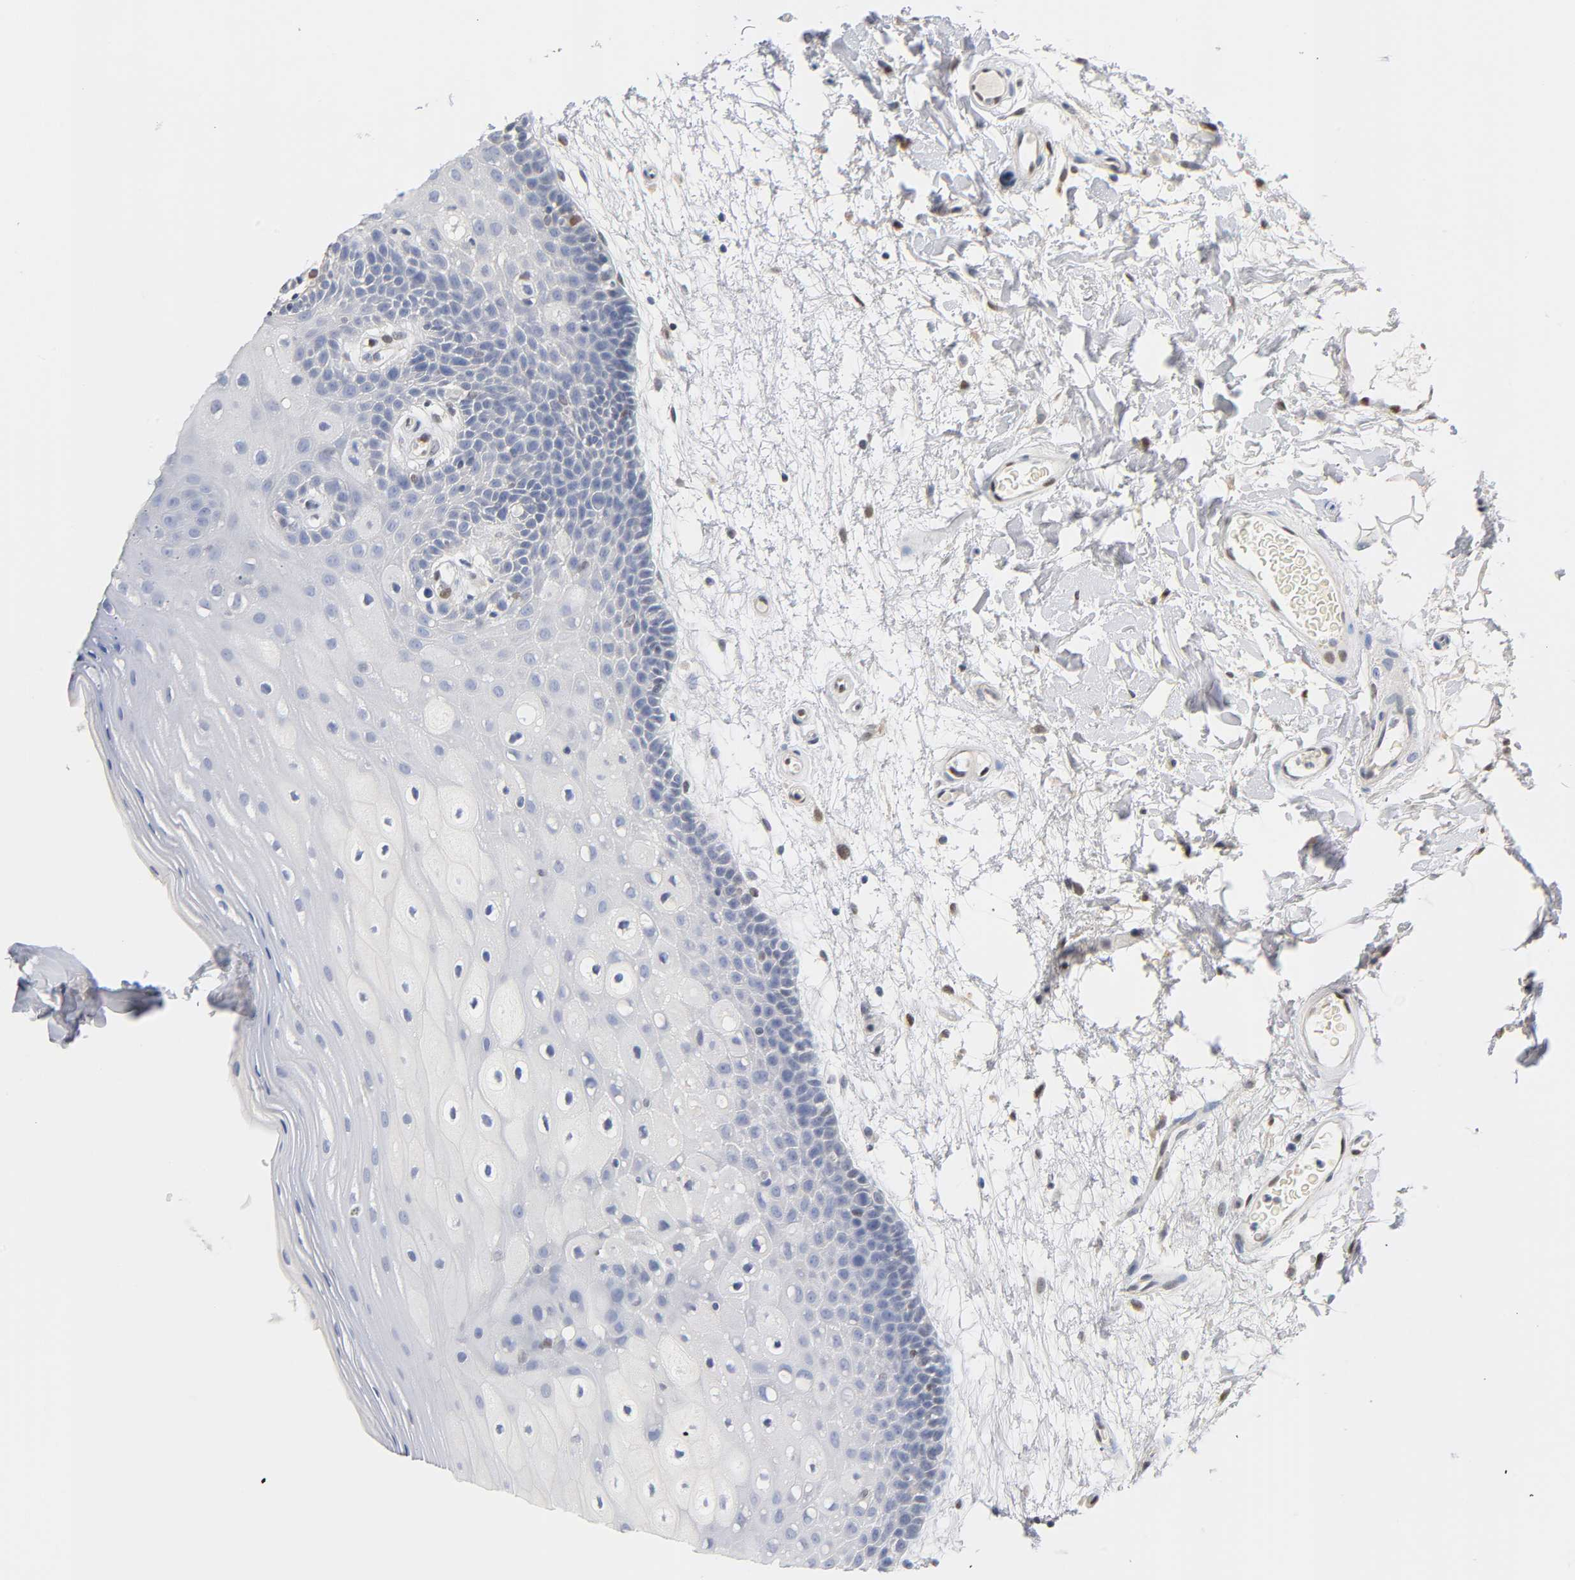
{"staining": {"intensity": "negative", "quantity": "none", "location": "none"}, "tissue": "oral mucosa", "cell_type": "Squamous epithelial cells", "image_type": "normal", "snomed": [{"axis": "morphology", "description": "Normal tissue, NOS"}, {"axis": "morphology", "description": "Squamous cell carcinoma, NOS"}, {"axis": "topography", "description": "Skeletal muscle"}, {"axis": "topography", "description": "Oral tissue"}, {"axis": "topography", "description": "Head-Neck"}], "caption": "Micrograph shows no significant protein positivity in squamous epithelial cells of benign oral mucosa.", "gene": "NFATC1", "patient": {"sex": "male", "age": 71}}